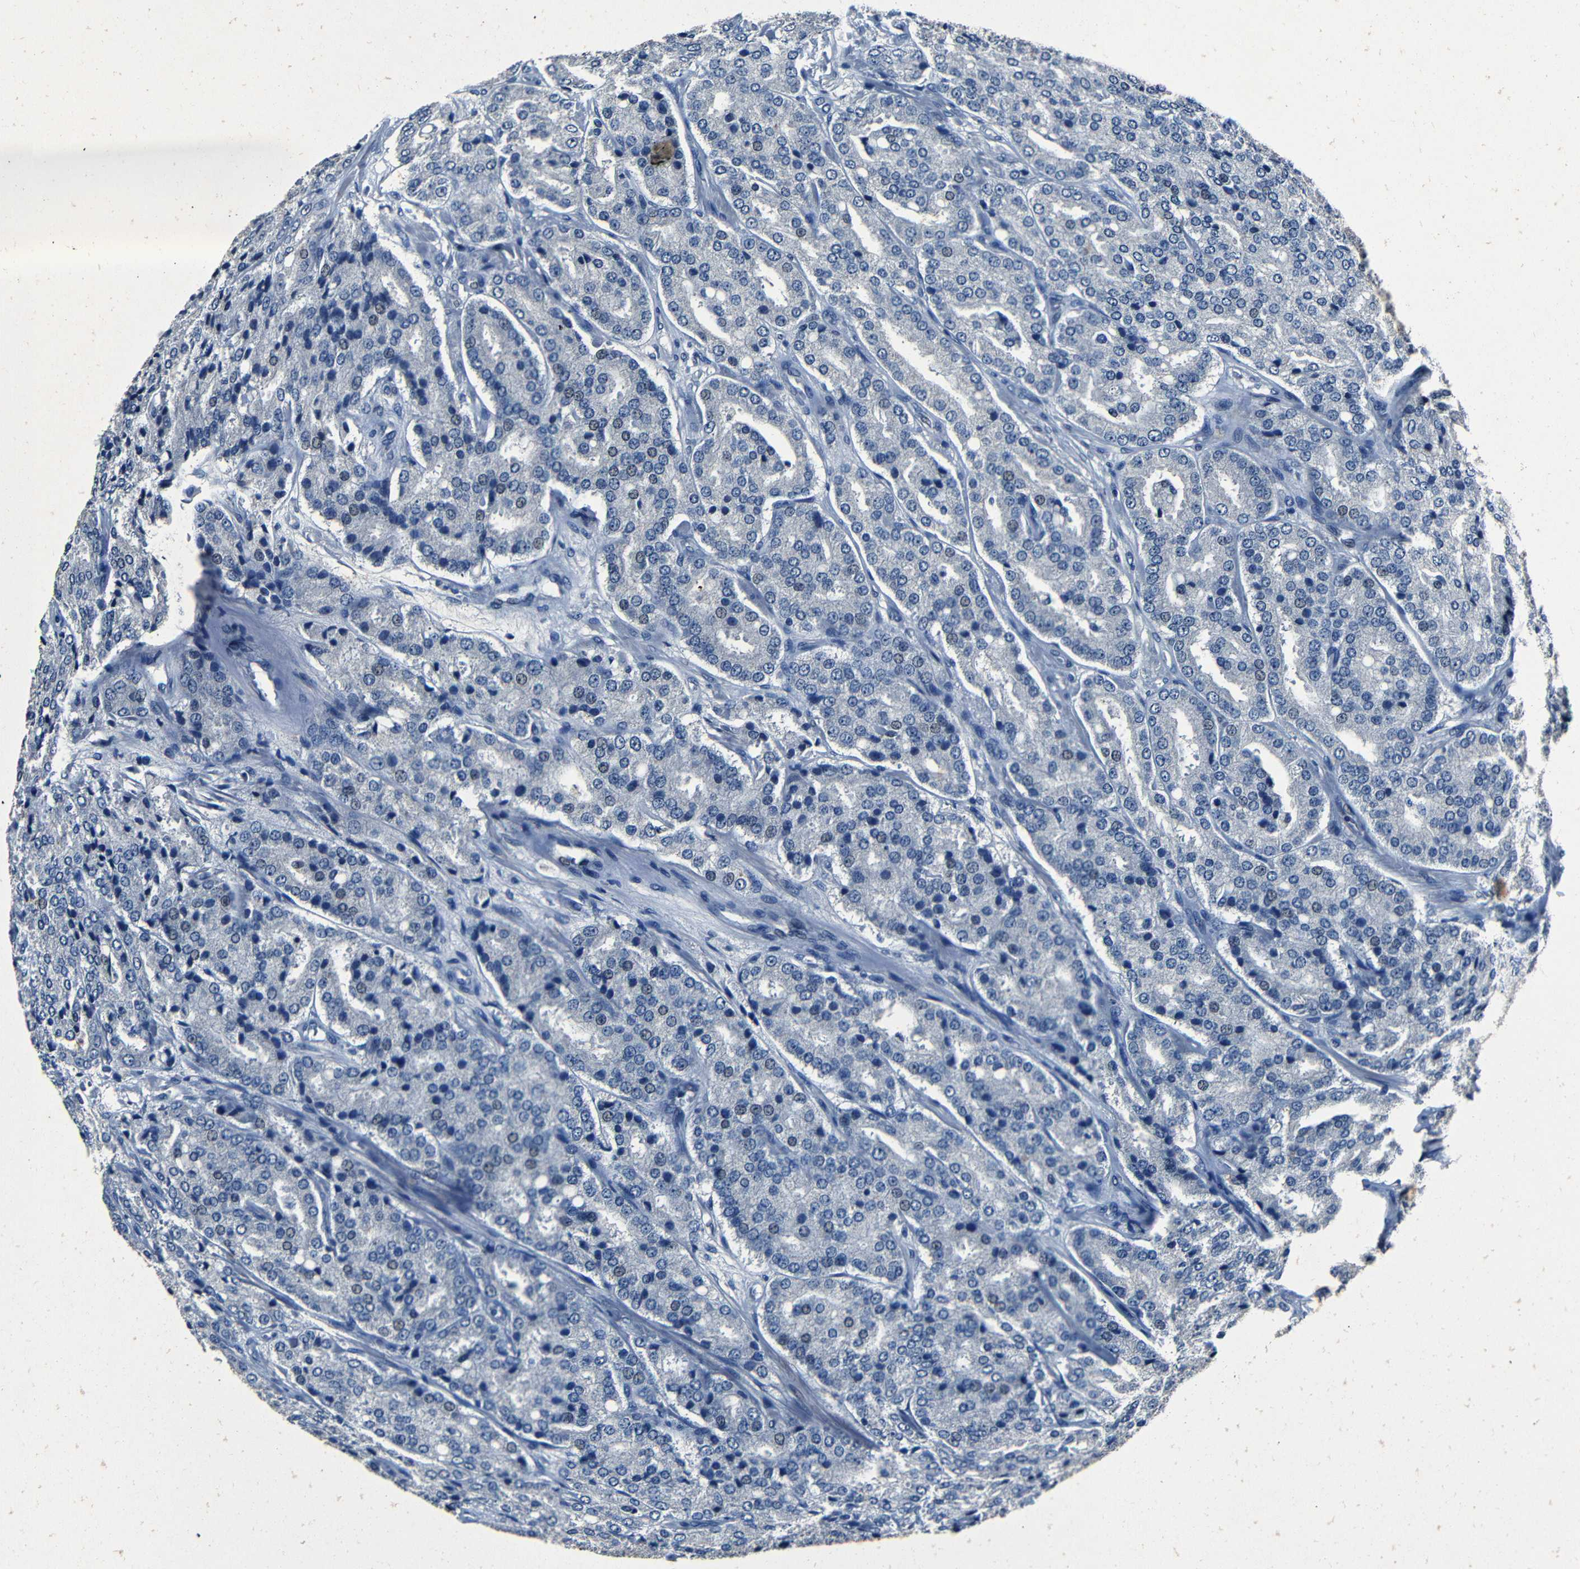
{"staining": {"intensity": "negative", "quantity": "none", "location": "none"}, "tissue": "prostate cancer", "cell_type": "Tumor cells", "image_type": "cancer", "snomed": [{"axis": "morphology", "description": "Adenocarcinoma, High grade"}, {"axis": "topography", "description": "Prostate"}], "caption": "A micrograph of human high-grade adenocarcinoma (prostate) is negative for staining in tumor cells.", "gene": "NCMAP", "patient": {"sex": "male", "age": 65}}